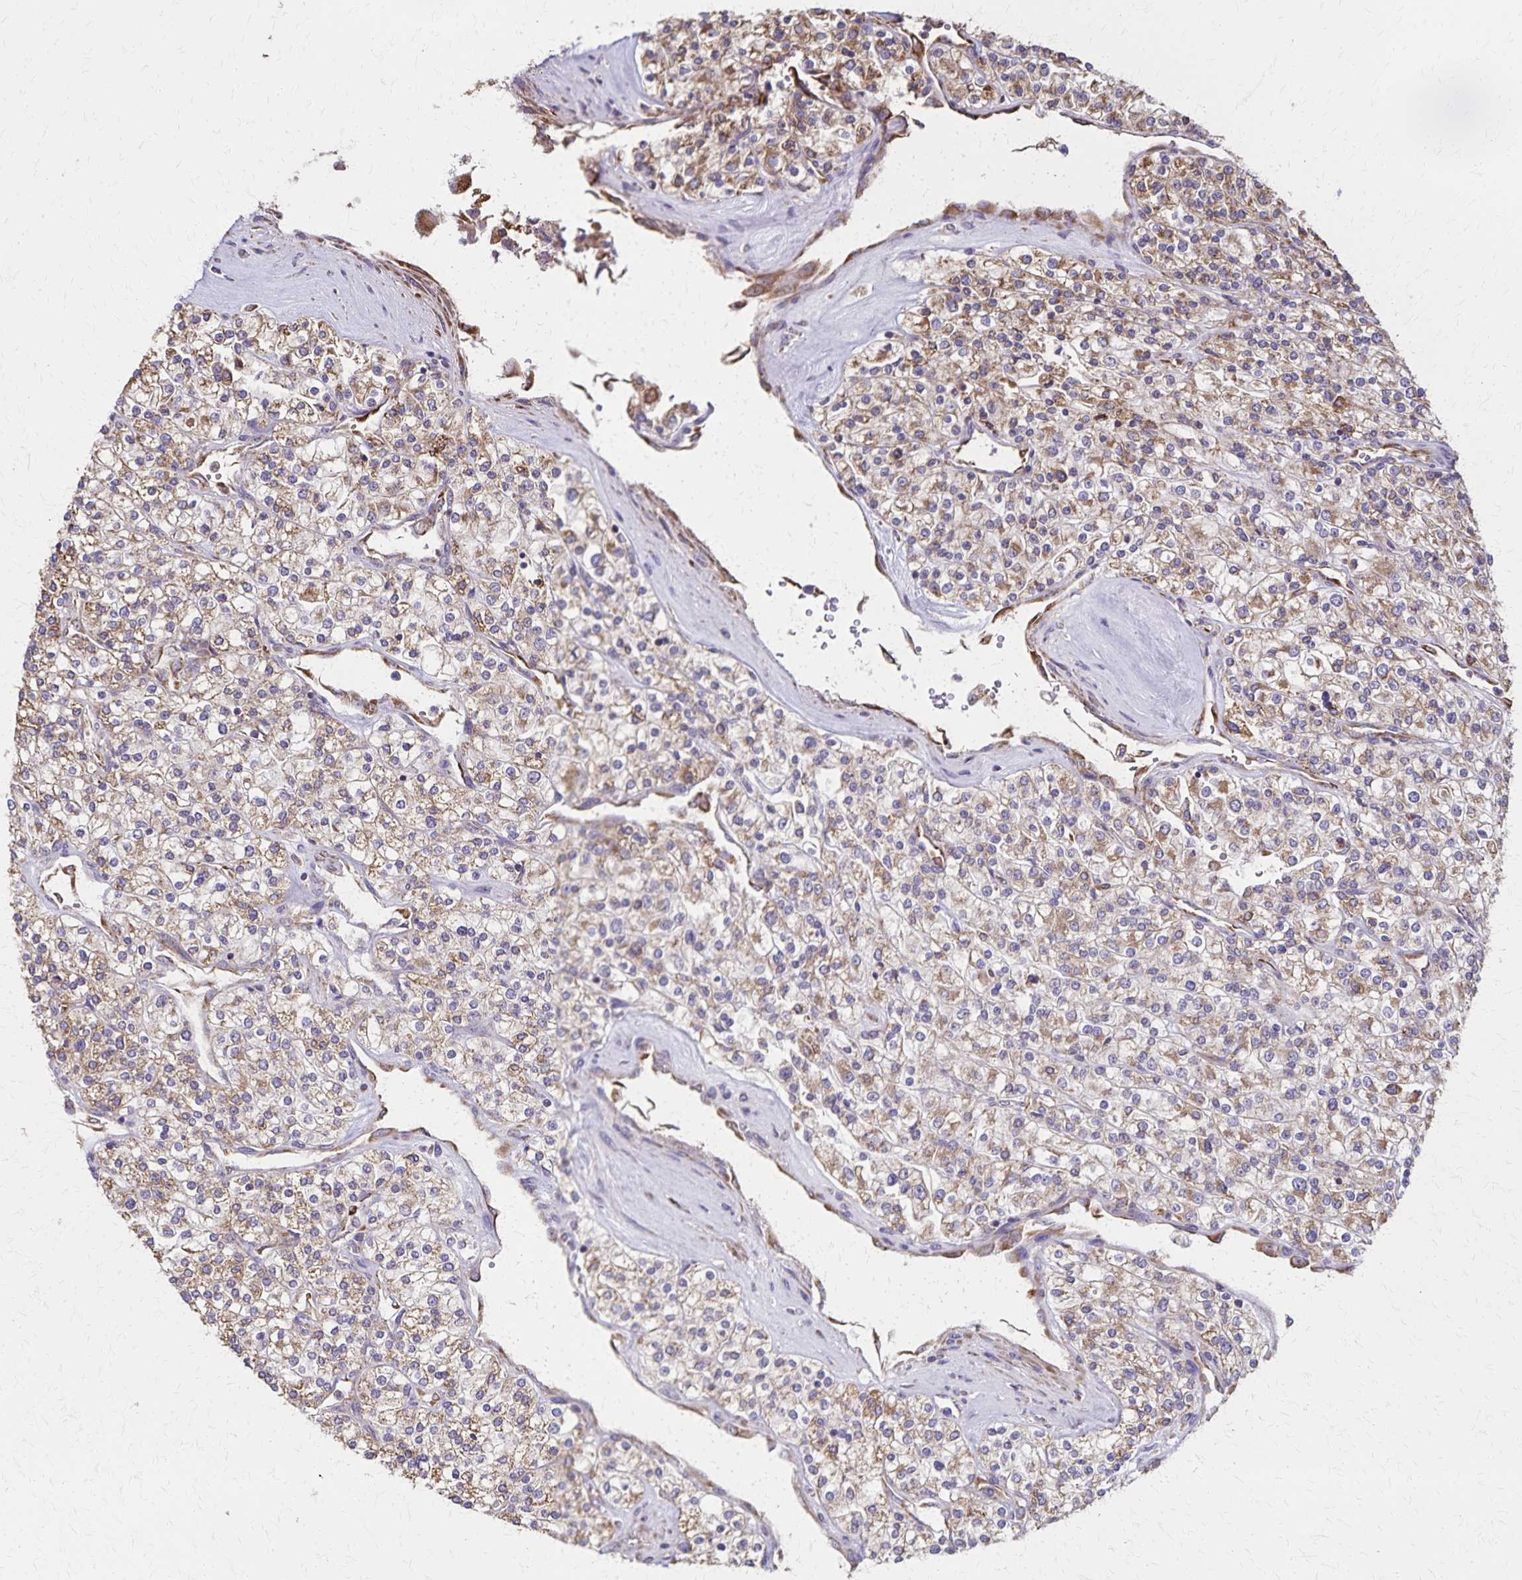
{"staining": {"intensity": "moderate", "quantity": ">75%", "location": "cytoplasmic/membranous"}, "tissue": "renal cancer", "cell_type": "Tumor cells", "image_type": "cancer", "snomed": [{"axis": "morphology", "description": "Adenocarcinoma, NOS"}, {"axis": "topography", "description": "Kidney"}], "caption": "IHC staining of adenocarcinoma (renal), which exhibits medium levels of moderate cytoplasmic/membranous staining in about >75% of tumor cells indicating moderate cytoplasmic/membranous protein positivity. The staining was performed using DAB (brown) for protein detection and nuclei were counterstained in hematoxylin (blue).", "gene": "RNF10", "patient": {"sex": "male", "age": 80}}